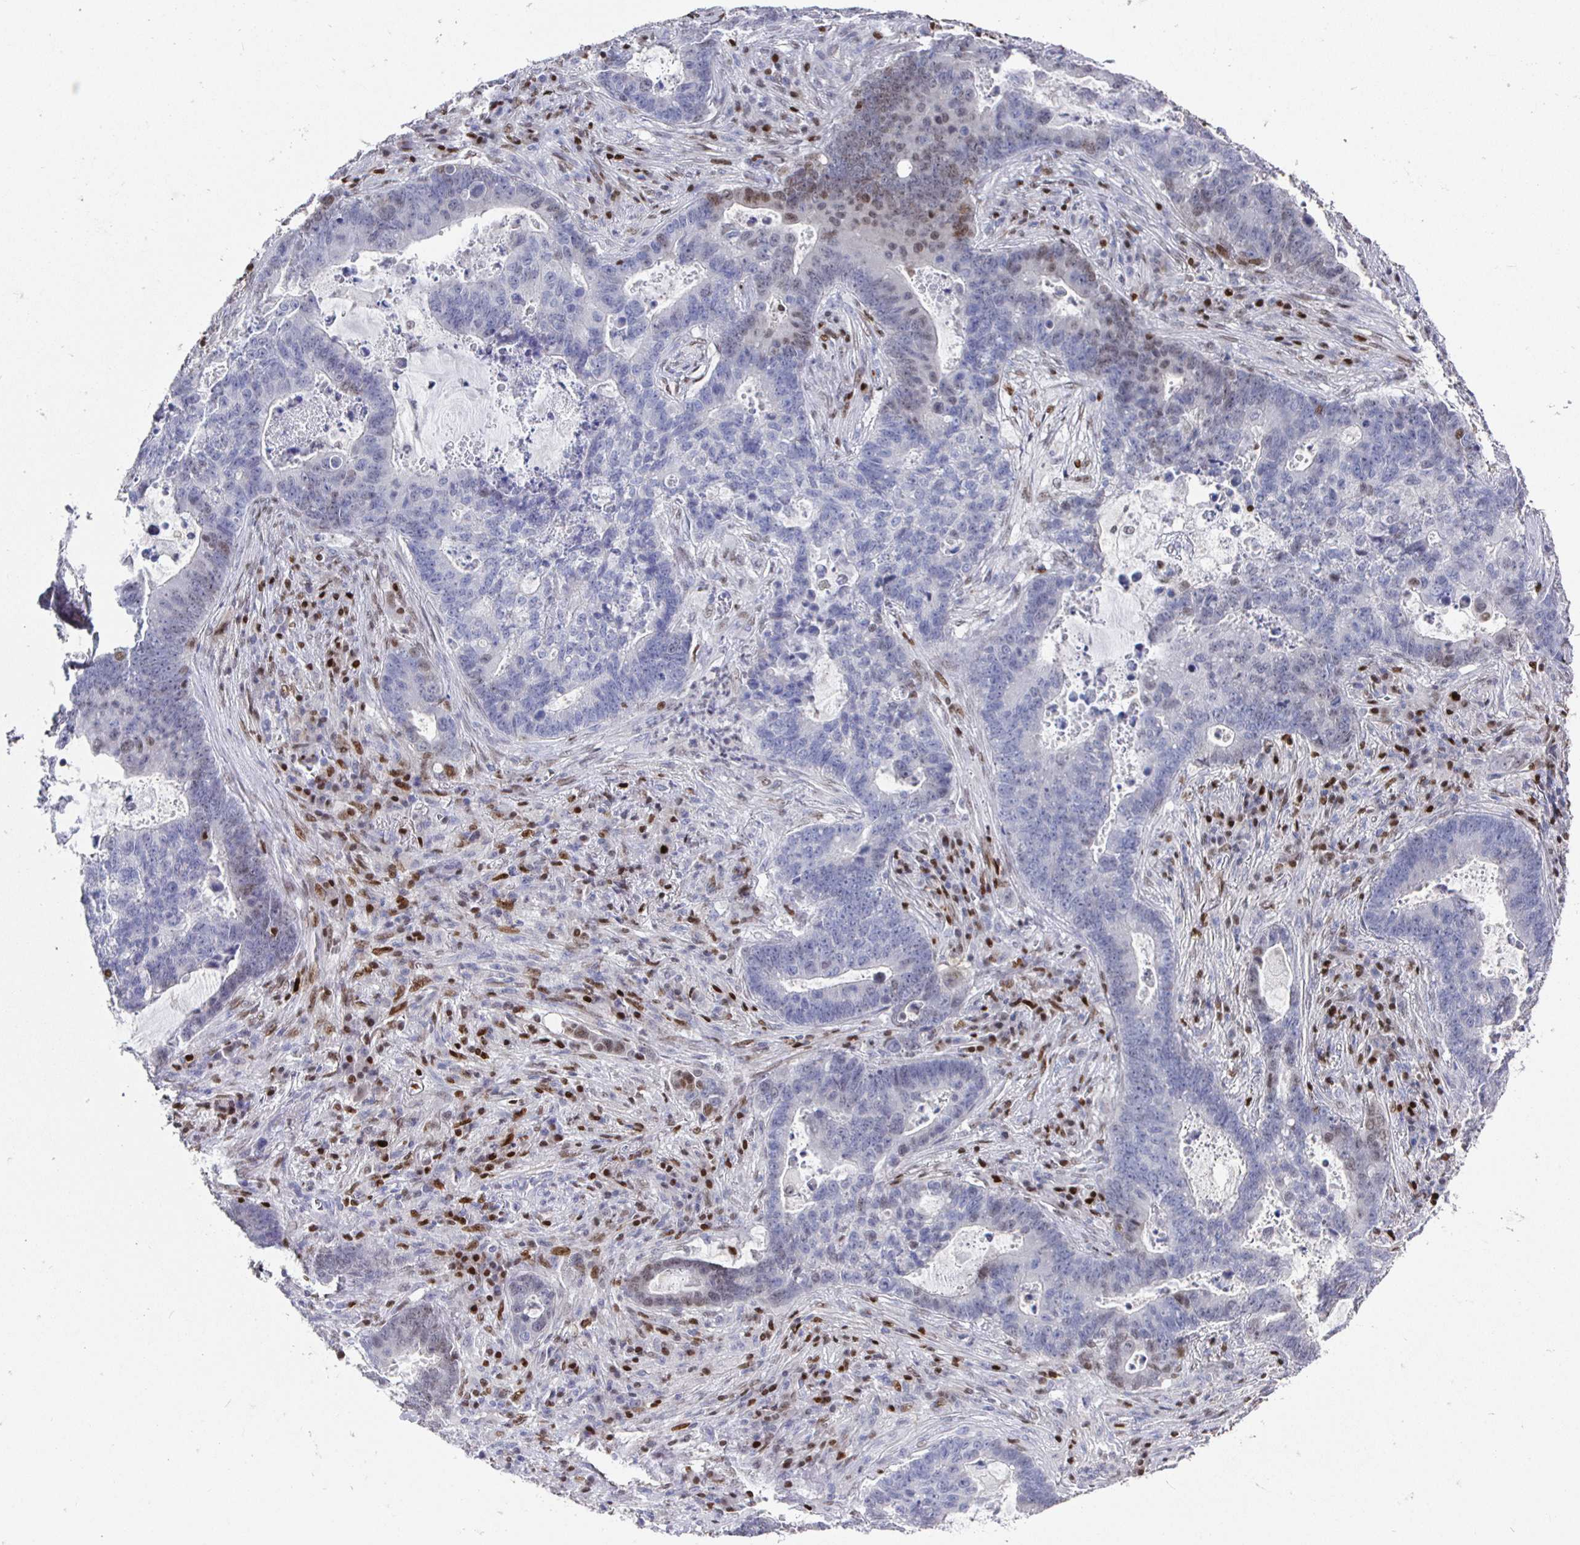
{"staining": {"intensity": "weak", "quantity": "<25%", "location": "nuclear"}, "tissue": "lung cancer", "cell_type": "Tumor cells", "image_type": "cancer", "snomed": [{"axis": "morphology", "description": "Aneuploidy"}, {"axis": "morphology", "description": "Adenocarcinoma, NOS"}, {"axis": "morphology", "description": "Adenocarcinoma primary or metastatic"}, {"axis": "topography", "description": "Lung"}], "caption": "This is an IHC histopathology image of human lung adenocarcinoma. There is no staining in tumor cells.", "gene": "RUNX2", "patient": {"sex": "female", "age": 75}}